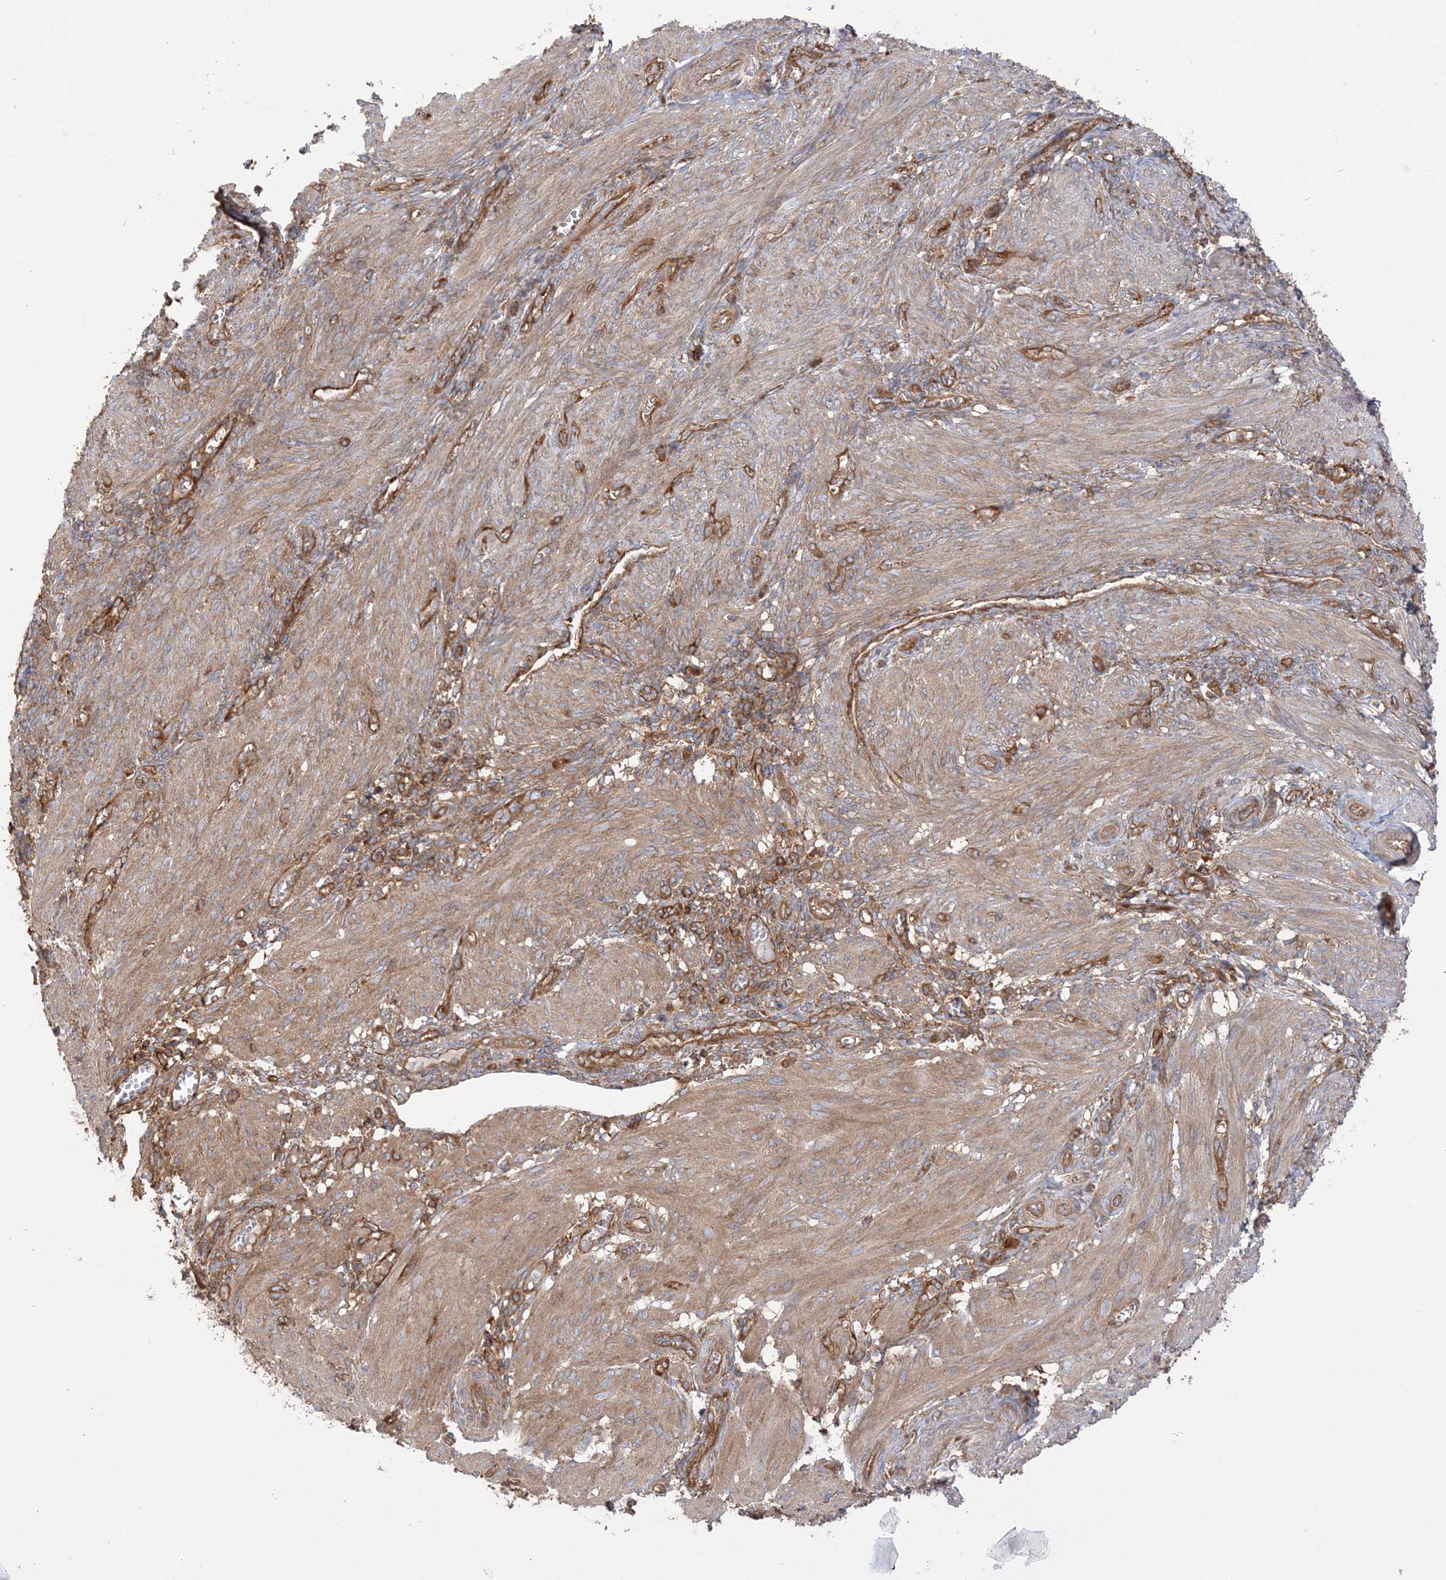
{"staining": {"intensity": "moderate", "quantity": "25%-75%", "location": "cytoplasmic/membranous"}, "tissue": "smooth muscle", "cell_type": "Smooth muscle cells", "image_type": "normal", "snomed": [{"axis": "morphology", "description": "Normal tissue, NOS"}, {"axis": "topography", "description": "Smooth muscle"}], "caption": "Smooth muscle cells exhibit medium levels of moderate cytoplasmic/membranous staining in approximately 25%-75% of cells in benign human smooth muscle. (Stains: DAB in brown, nuclei in blue, Microscopy: brightfield microscopy at high magnification).", "gene": "TBC1D5", "patient": {"sex": "female", "age": 39}}